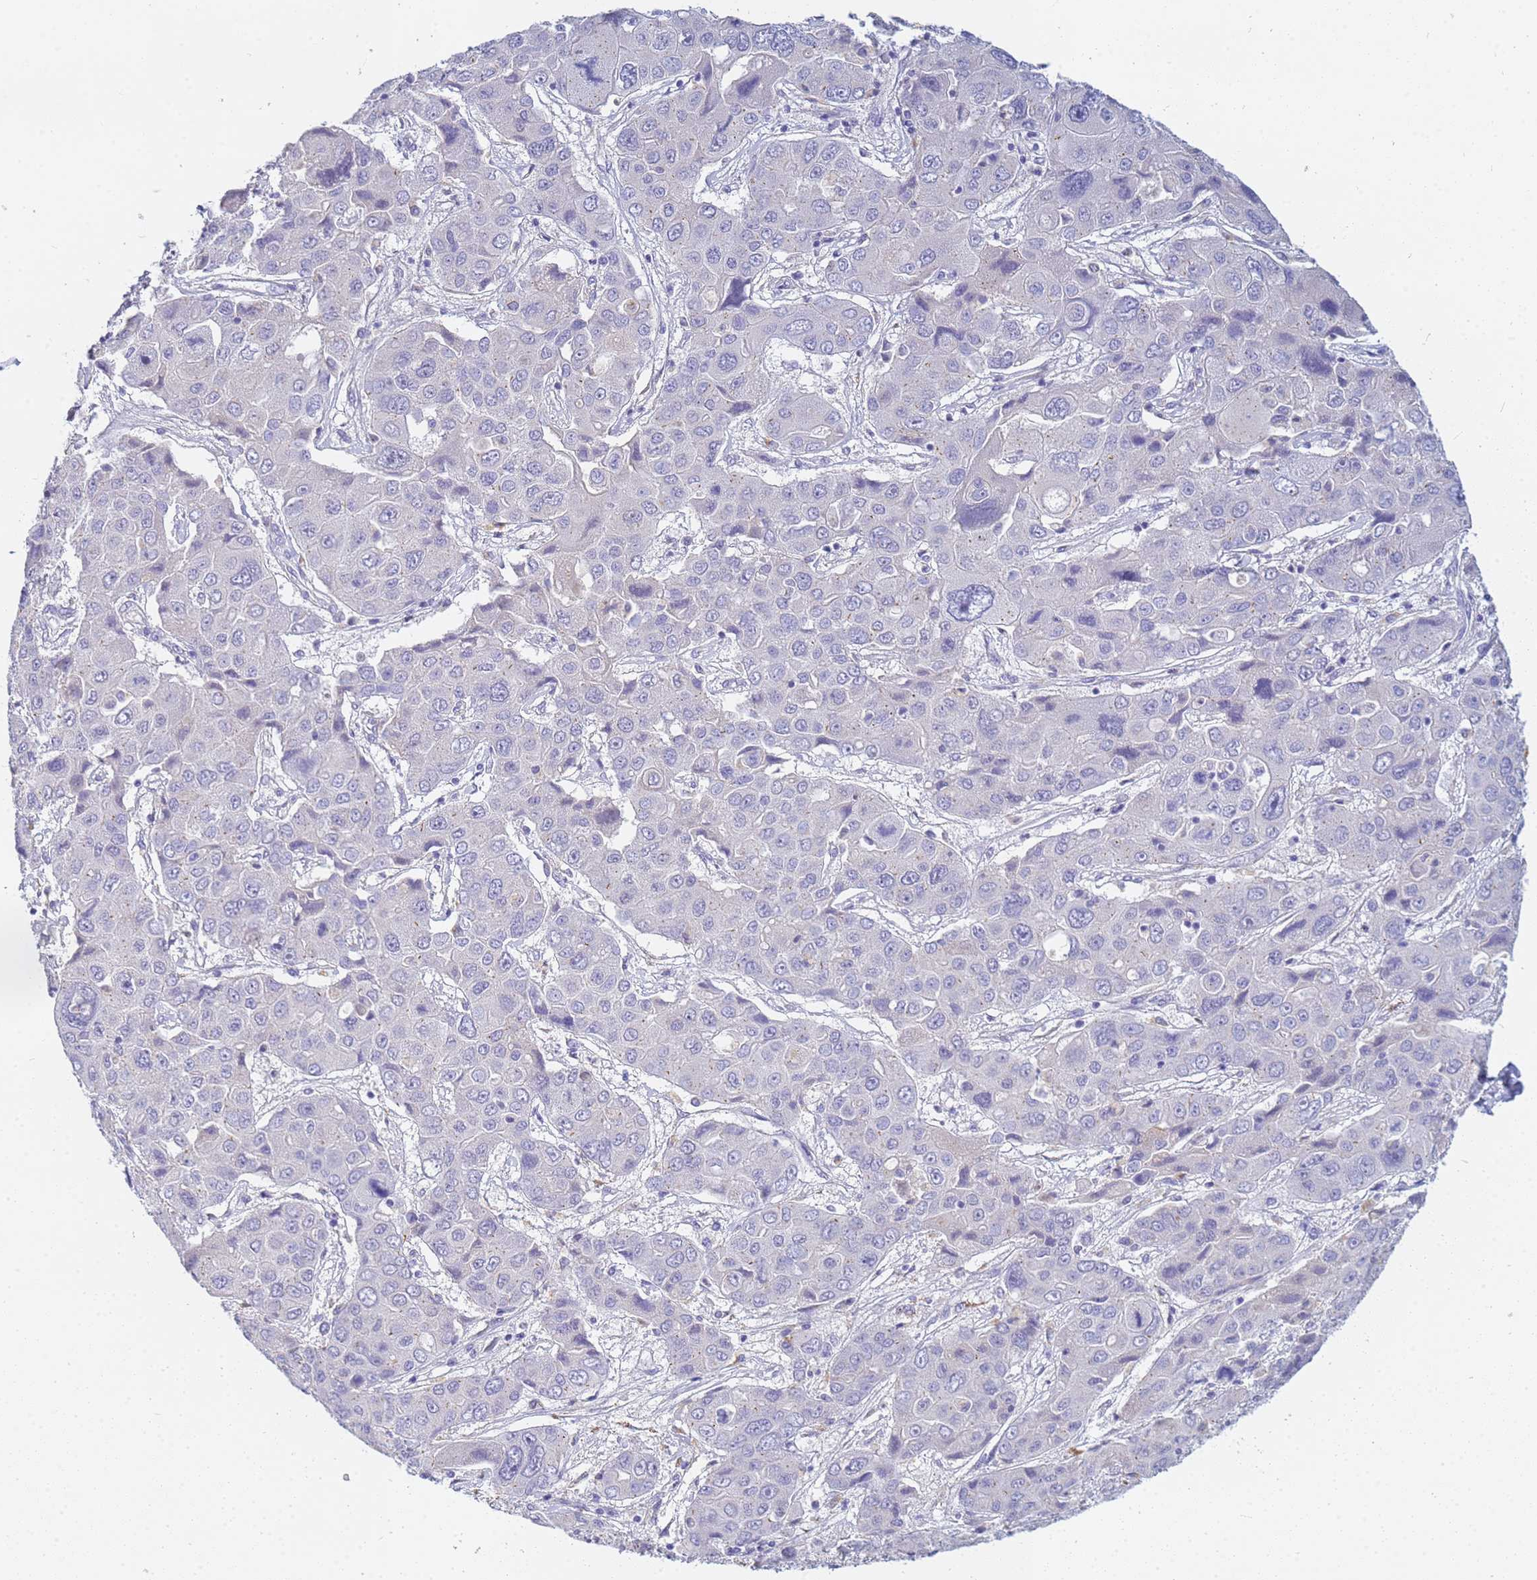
{"staining": {"intensity": "negative", "quantity": "none", "location": "none"}, "tissue": "liver cancer", "cell_type": "Tumor cells", "image_type": "cancer", "snomed": [{"axis": "morphology", "description": "Cholangiocarcinoma"}, {"axis": "topography", "description": "Liver"}], "caption": "Immunohistochemistry of human cholangiocarcinoma (liver) demonstrates no positivity in tumor cells.", "gene": "B3GNT8", "patient": {"sex": "male", "age": 67}}